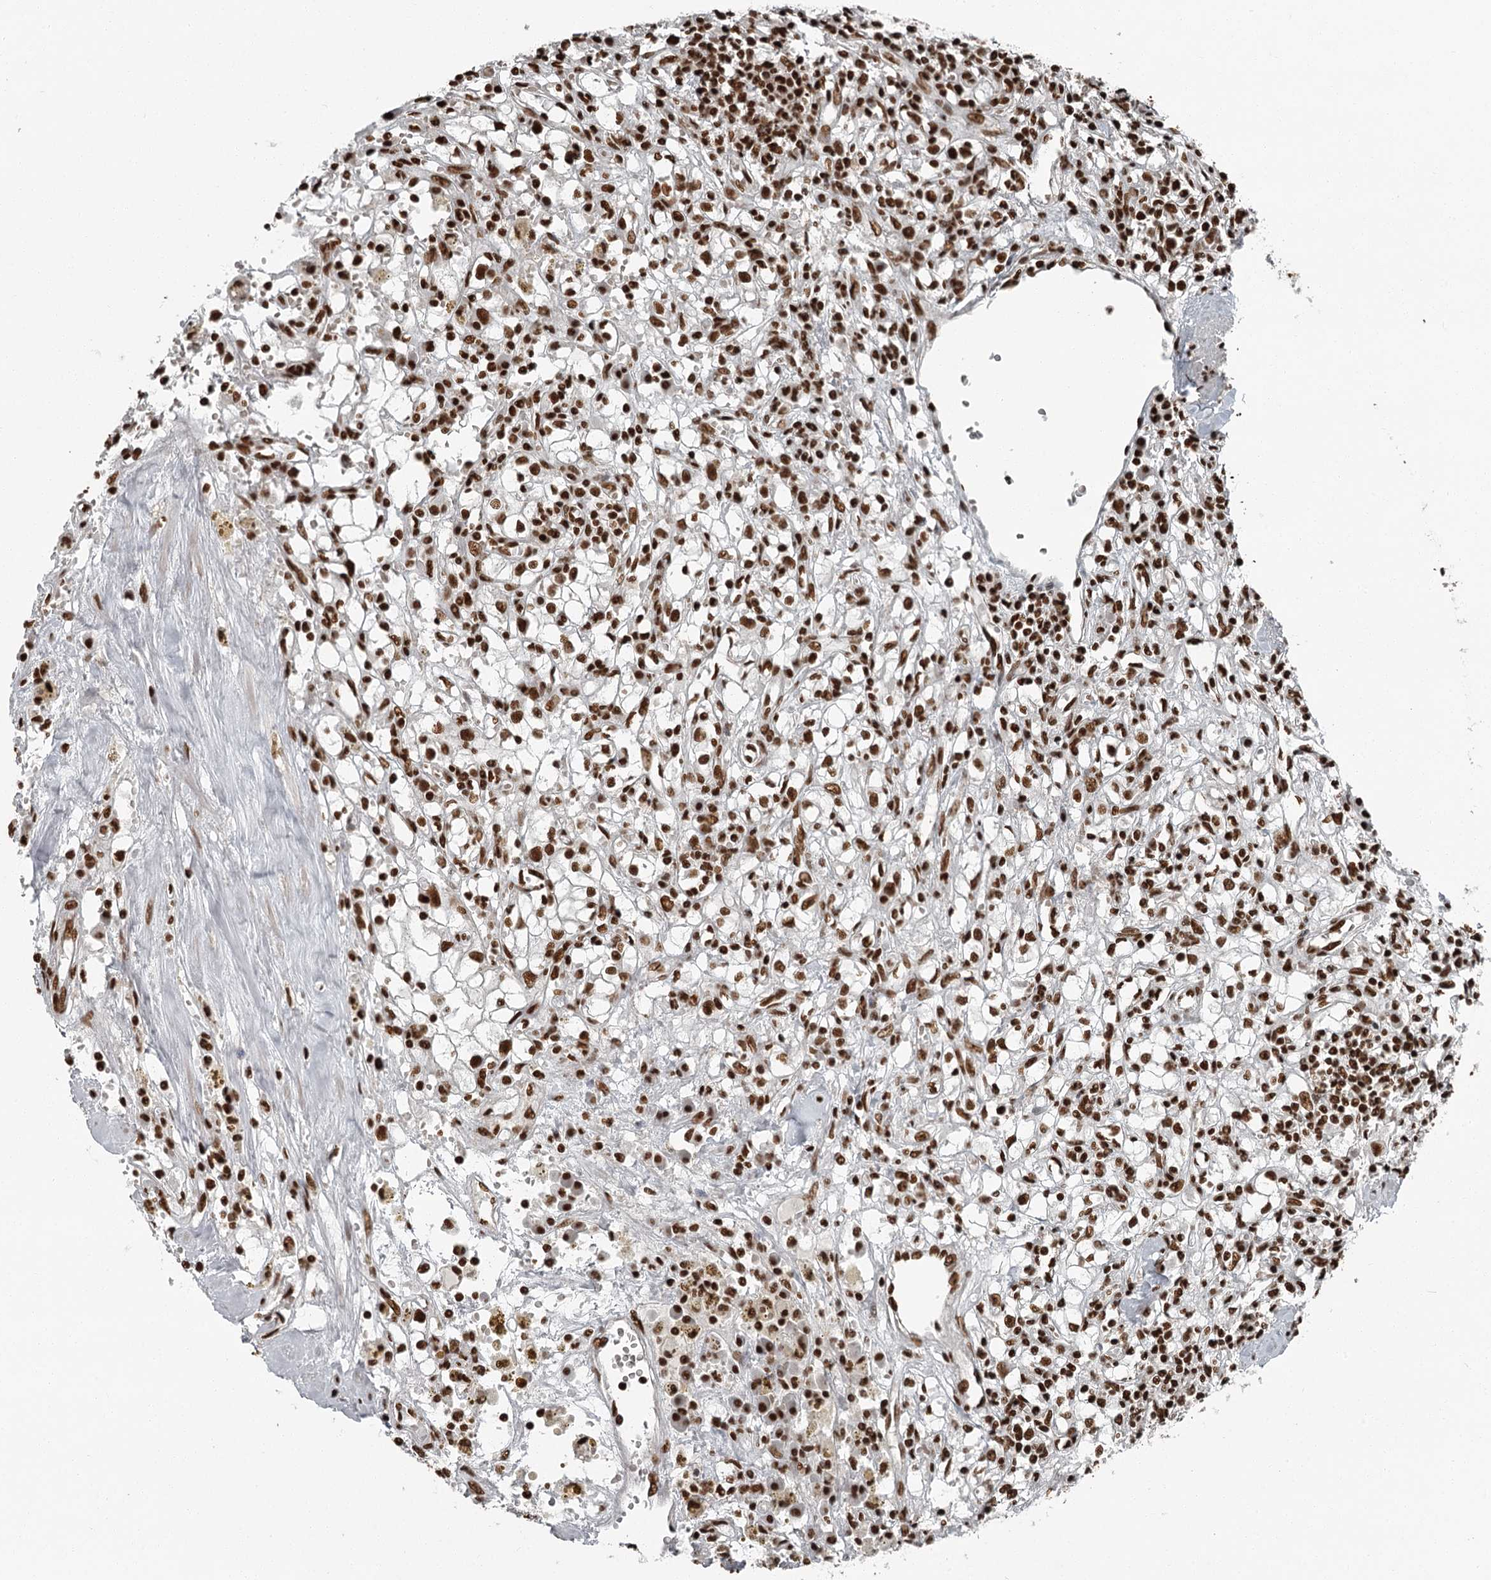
{"staining": {"intensity": "strong", "quantity": ">75%", "location": "nuclear"}, "tissue": "renal cancer", "cell_type": "Tumor cells", "image_type": "cancer", "snomed": [{"axis": "morphology", "description": "Adenocarcinoma, NOS"}, {"axis": "topography", "description": "Kidney"}], "caption": "Immunohistochemical staining of renal cancer displays high levels of strong nuclear staining in approximately >75% of tumor cells.", "gene": "RBBP7", "patient": {"sex": "male", "age": 56}}